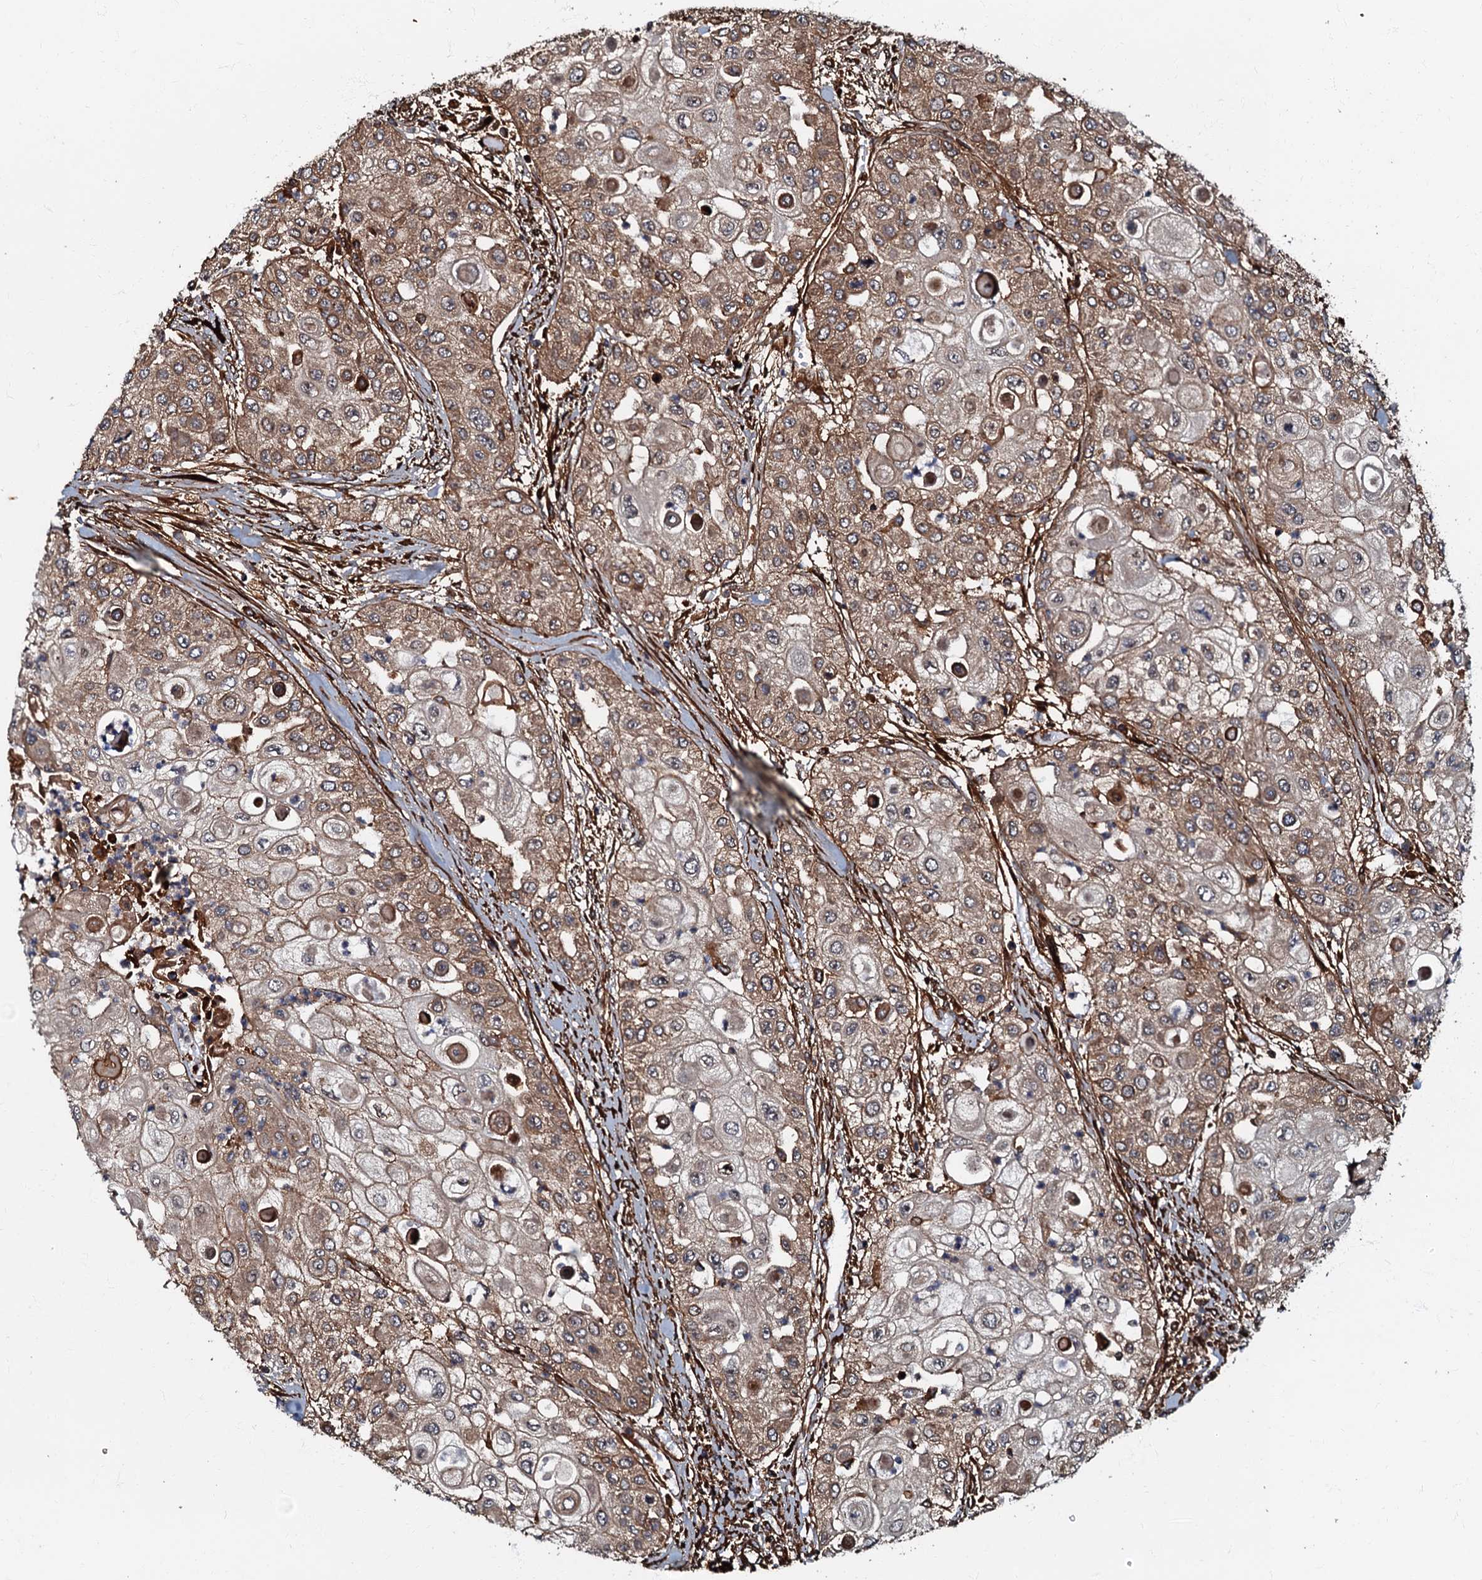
{"staining": {"intensity": "moderate", "quantity": ">75%", "location": "cytoplasmic/membranous"}, "tissue": "urothelial cancer", "cell_type": "Tumor cells", "image_type": "cancer", "snomed": [{"axis": "morphology", "description": "Urothelial carcinoma, High grade"}, {"axis": "topography", "description": "Urinary bladder"}], "caption": "Tumor cells exhibit moderate cytoplasmic/membranous staining in approximately >75% of cells in urothelial cancer.", "gene": "BLOC1S6", "patient": {"sex": "female", "age": 79}}